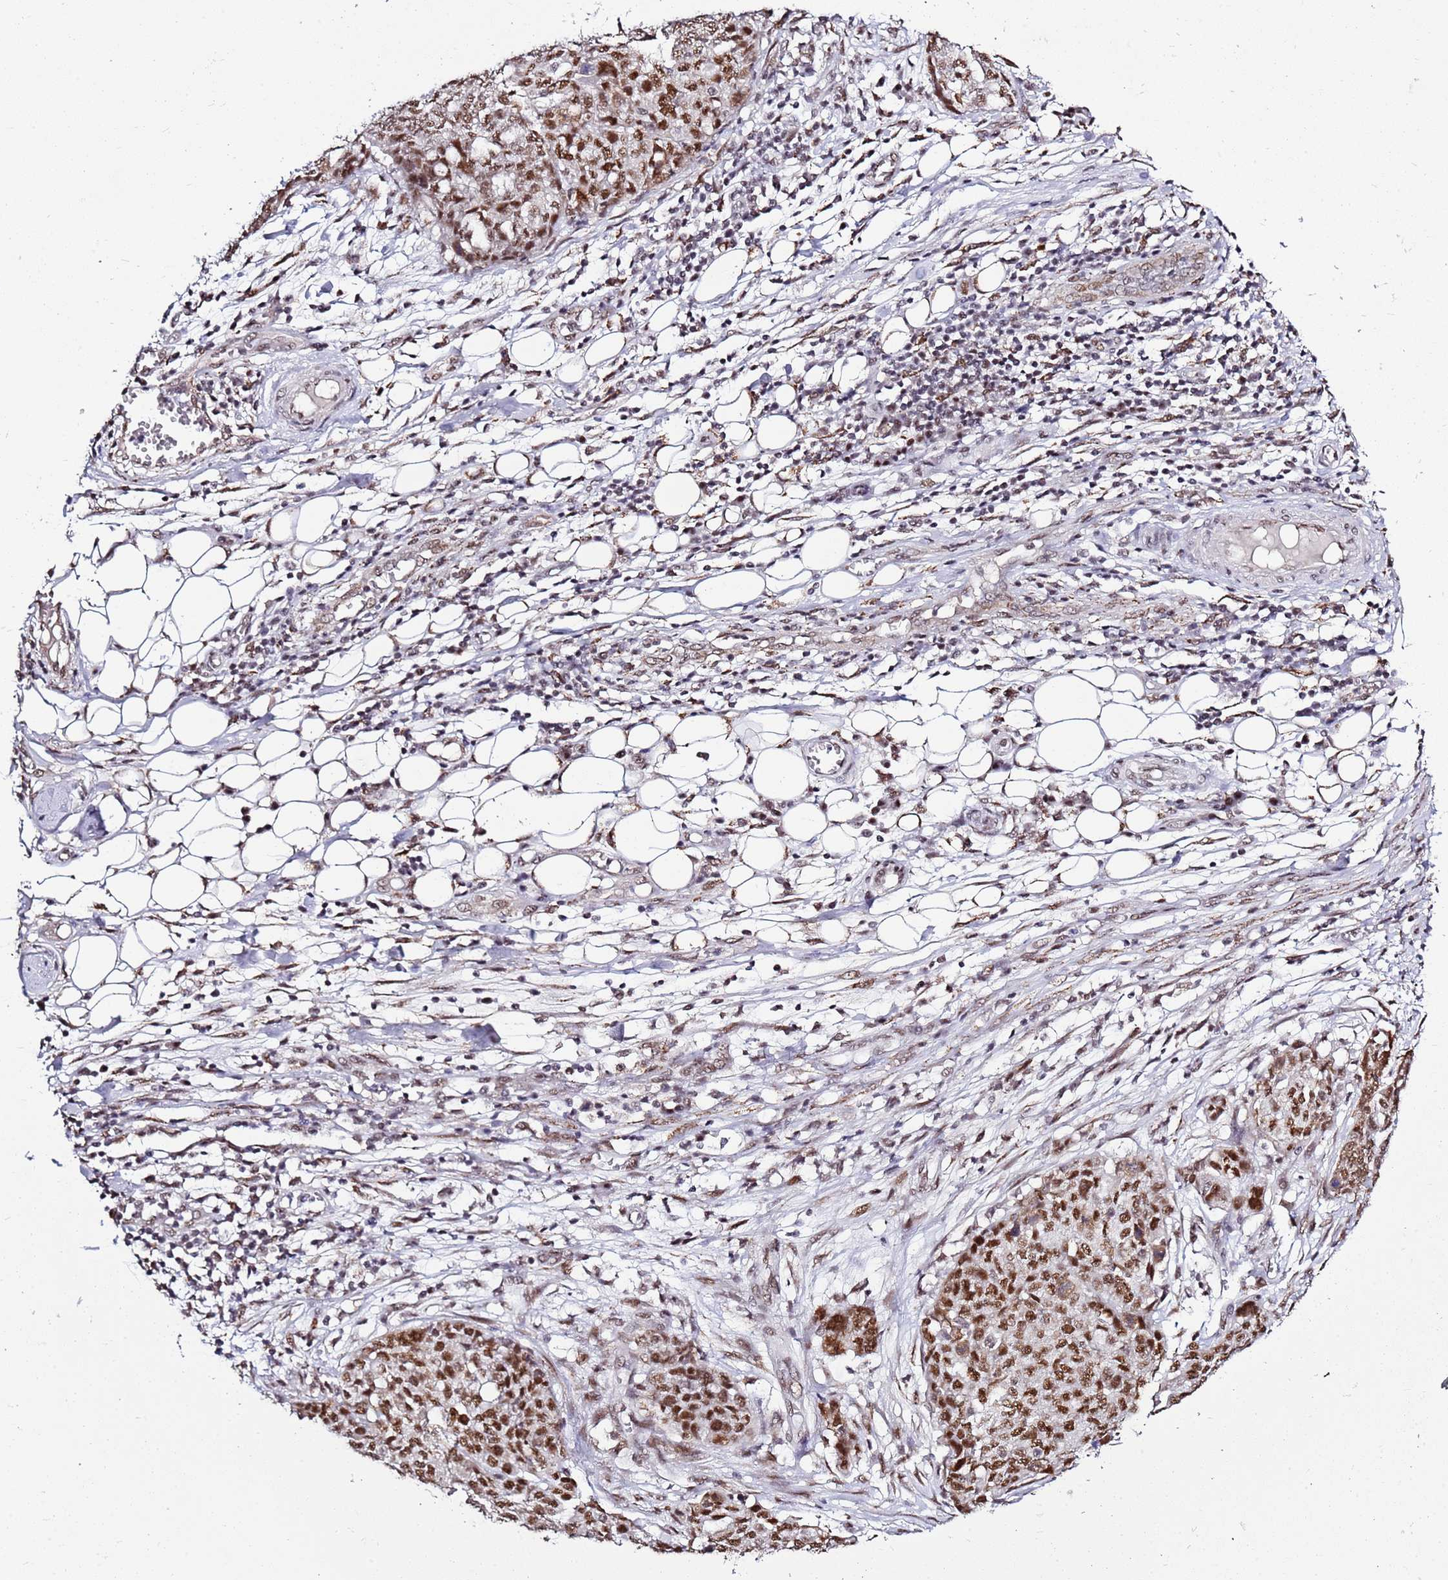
{"staining": {"intensity": "moderate", "quantity": ">75%", "location": "nuclear"}, "tissue": "ovarian cancer", "cell_type": "Tumor cells", "image_type": "cancer", "snomed": [{"axis": "morphology", "description": "Cystadenocarcinoma, serous, NOS"}, {"axis": "topography", "description": "Soft tissue"}, {"axis": "topography", "description": "Ovary"}], "caption": "Tumor cells exhibit medium levels of moderate nuclear expression in about >75% of cells in ovarian serous cystadenocarcinoma. (DAB = brown stain, brightfield microscopy at high magnification).", "gene": "AKAP8L", "patient": {"sex": "female", "age": 57}}